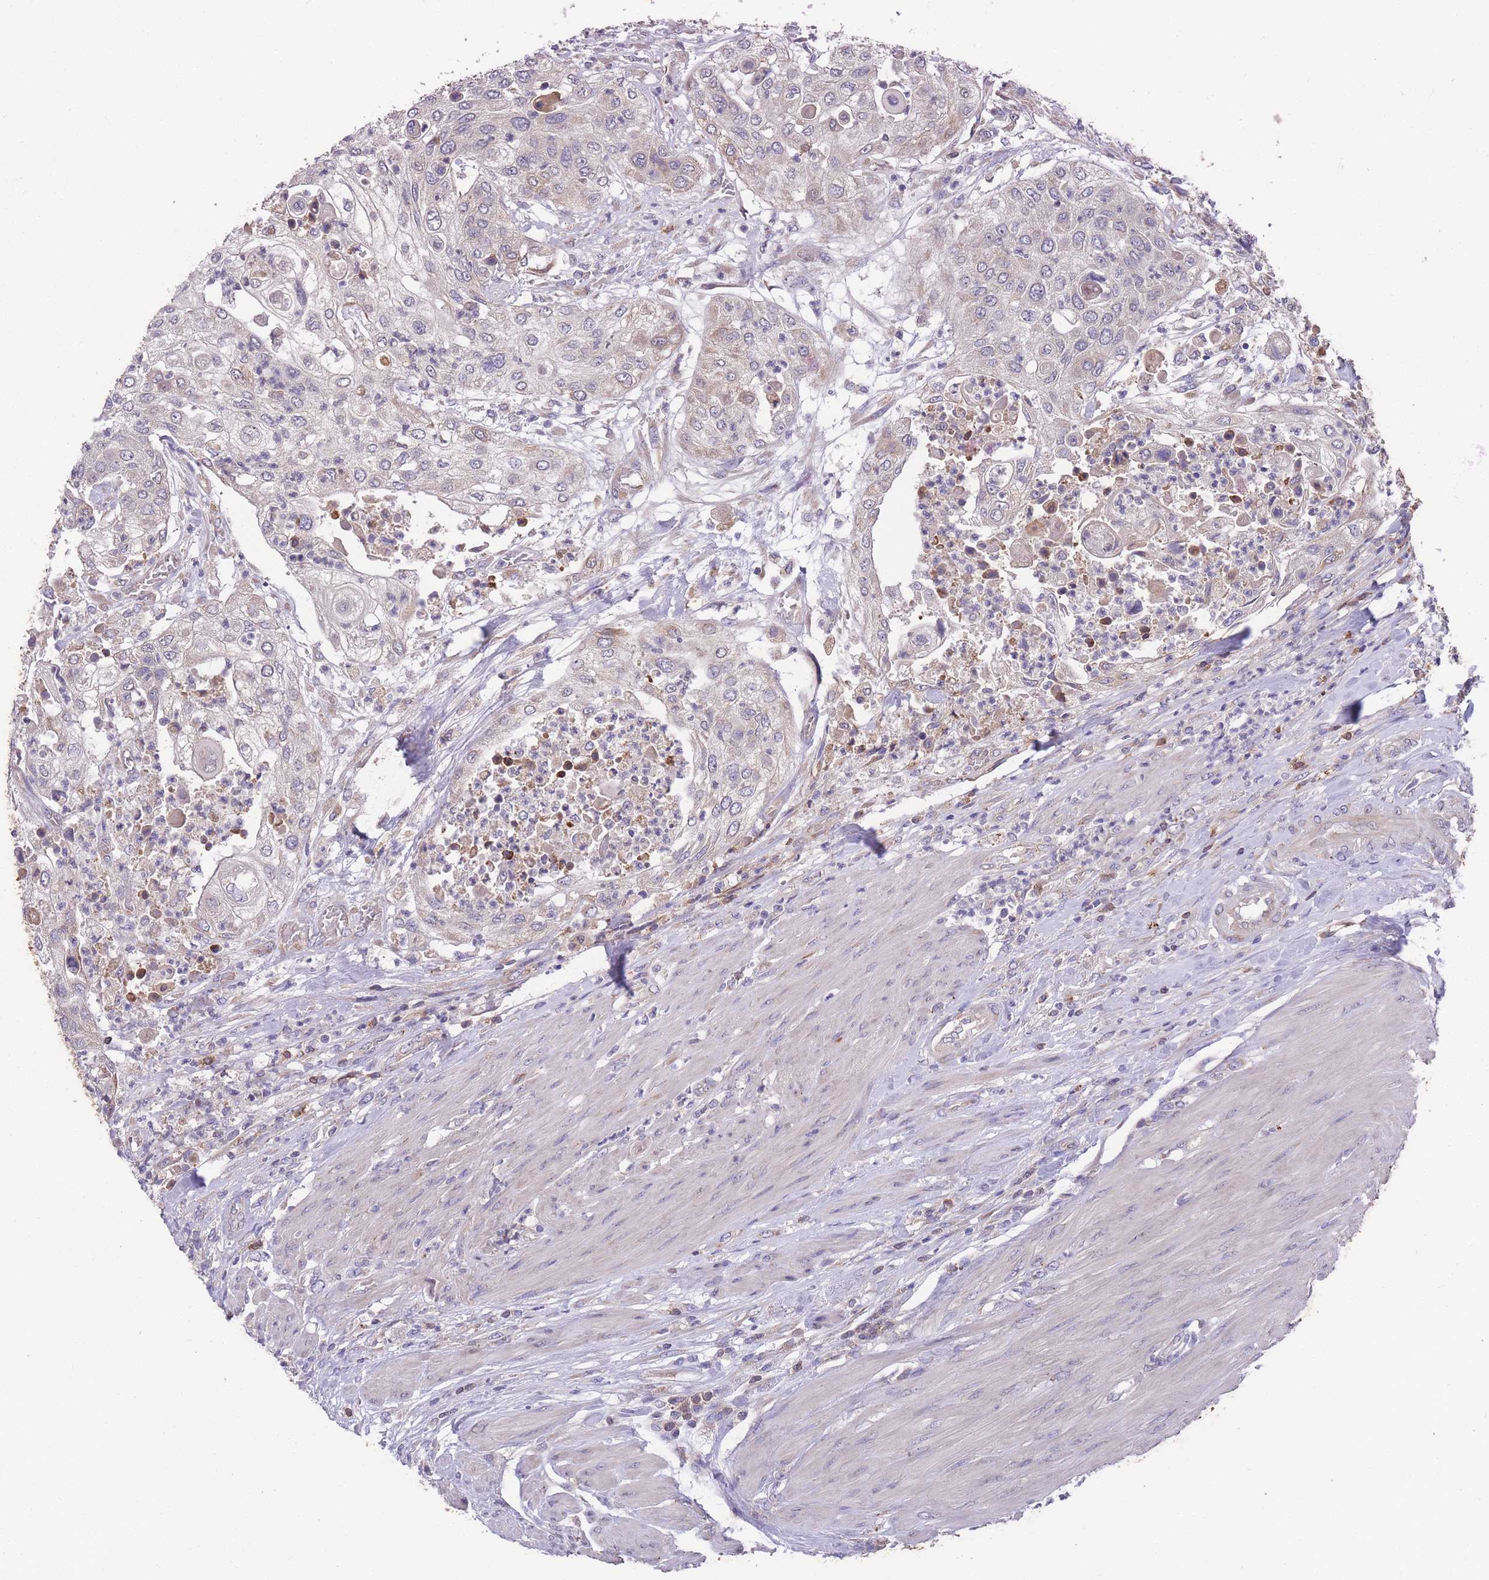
{"staining": {"intensity": "weak", "quantity": "<25%", "location": "cytoplasmic/membranous"}, "tissue": "urothelial cancer", "cell_type": "Tumor cells", "image_type": "cancer", "snomed": [{"axis": "morphology", "description": "Urothelial carcinoma, High grade"}, {"axis": "topography", "description": "Urinary bladder"}], "caption": "Image shows no protein positivity in tumor cells of high-grade urothelial carcinoma tissue.", "gene": "STIM2", "patient": {"sex": "female", "age": 79}}